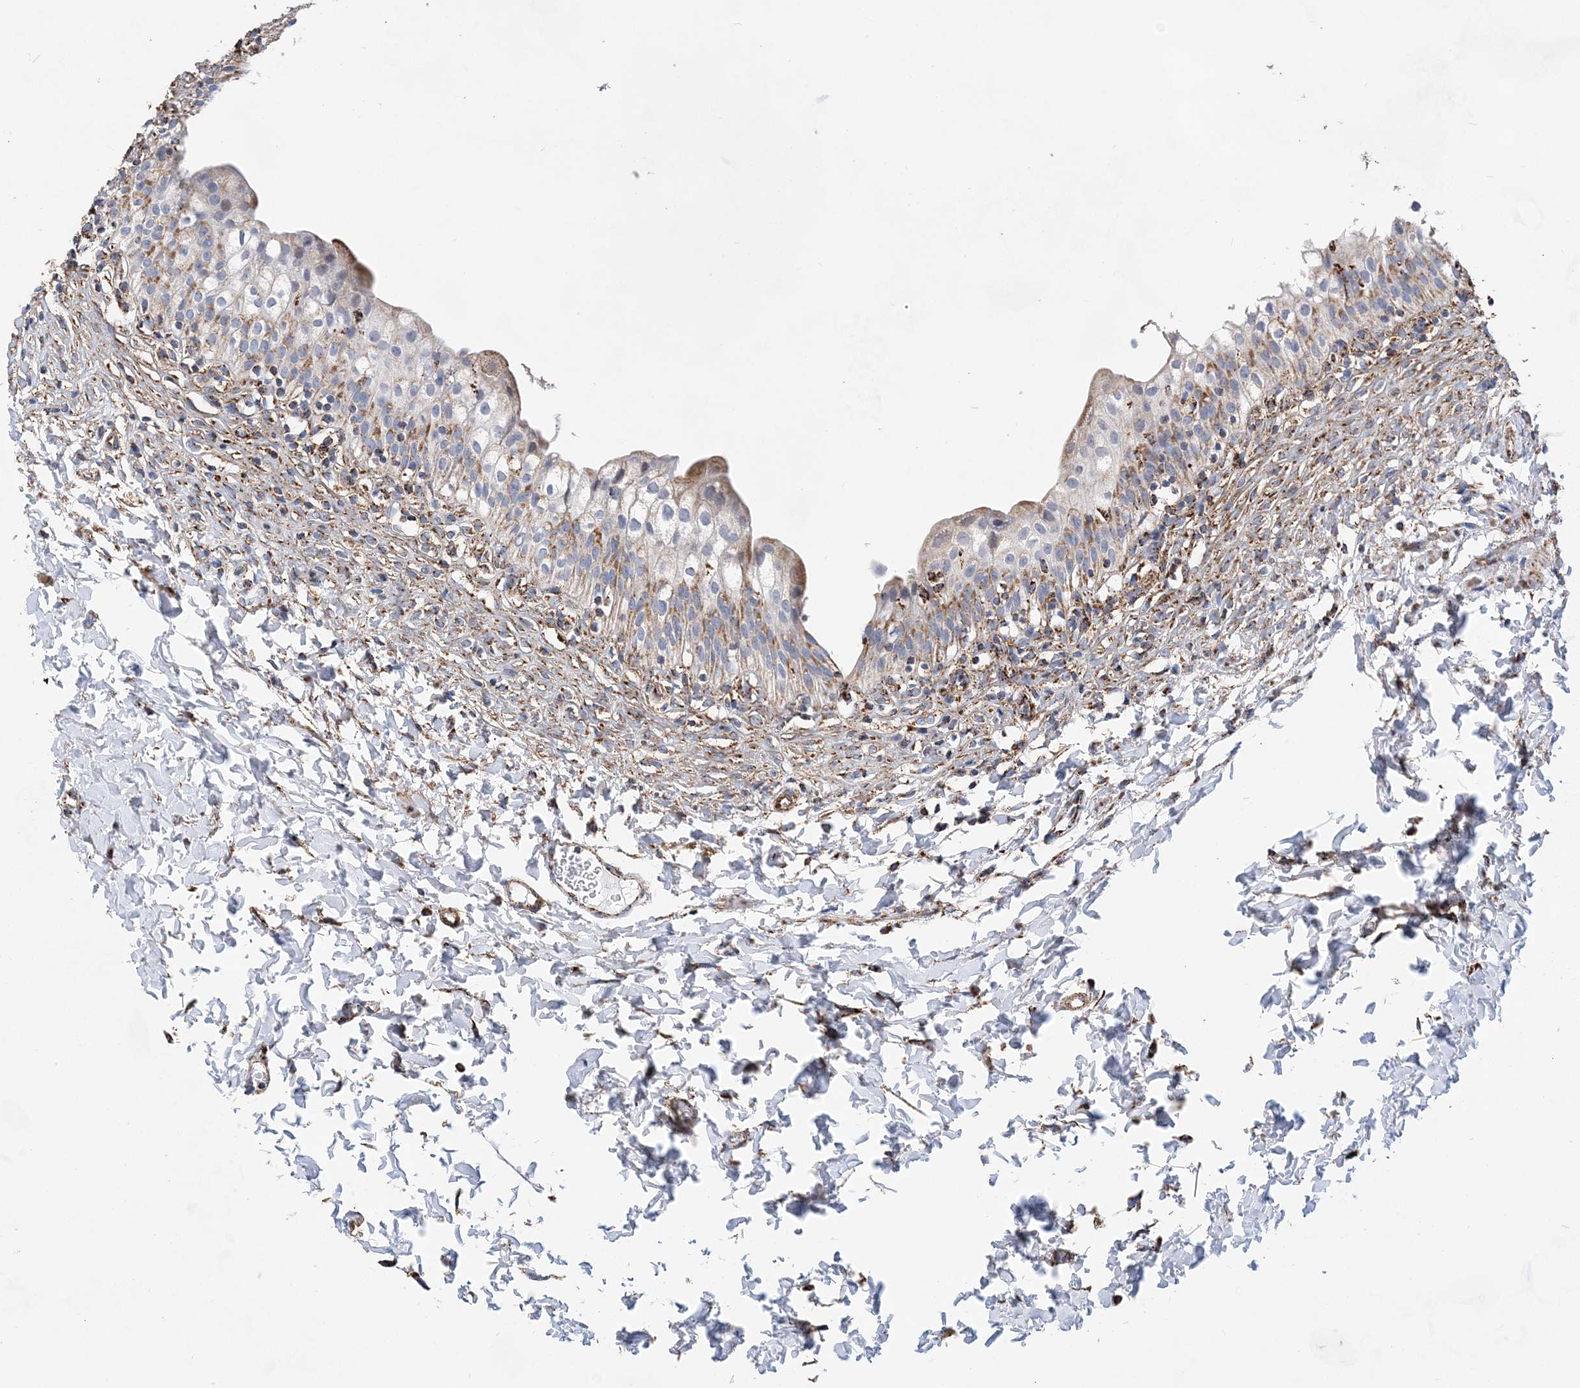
{"staining": {"intensity": "moderate", "quantity": "<25%", "location": "cytoplasmic/membranous"}, "tissue": "urinary bladder", "cell_type": "Urothelial cells", "image_type": "normal", "snomed": [{"axis": "morphology", "description": "Normal tissue, NOS"}, {"axis": "topography", "description": "Urinary bladder"}], "caption": "Human urinary bladder stained for a protein (brown) reveals moderate cytoplasmic/membranous positive expression in about <25% of urothelial cells.", "gene": "ACOT9", "patient": {"sex": "male", "age": 55}}